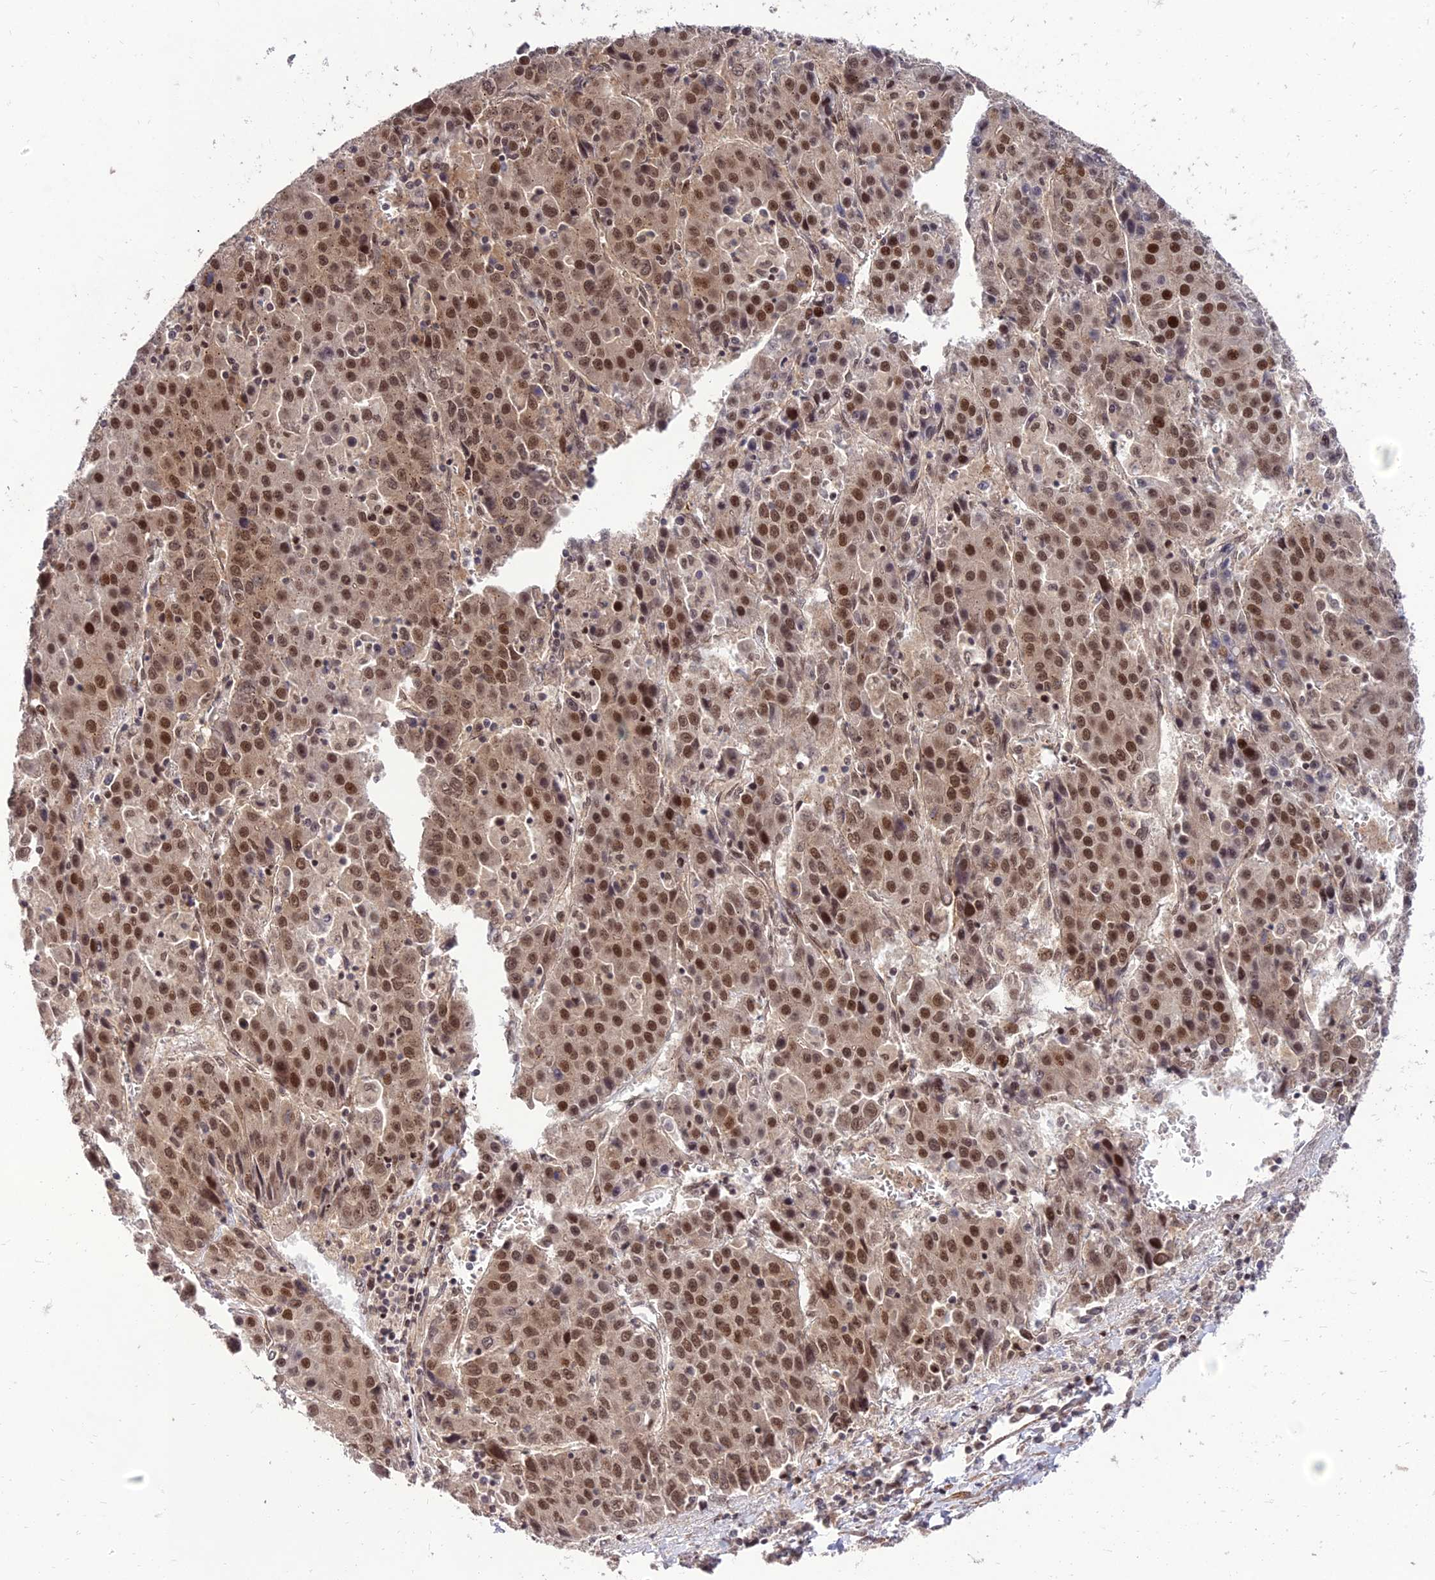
{"staining": {"intensity": "moderate", "quantity": ">75%", "location": "nuclear"}, "tissue": "liver cancer", "cell_type": "Tumor cells", "image_type": "cancer", "snomed": [{"axis": "morphology", "description": "Carcinoma, Hepatocellular, NOS"}, {"axis": "topography", "description": "Liver"}], "caption": "Liver cancer stained with DAB (3,3'-diaminobenzidine) IHC demonstrates medium levels of moderate nuclear expression in about >75% of tumor cells.", "gene": "ZNF85", "patient": {"sex": "female", "age": 53}}